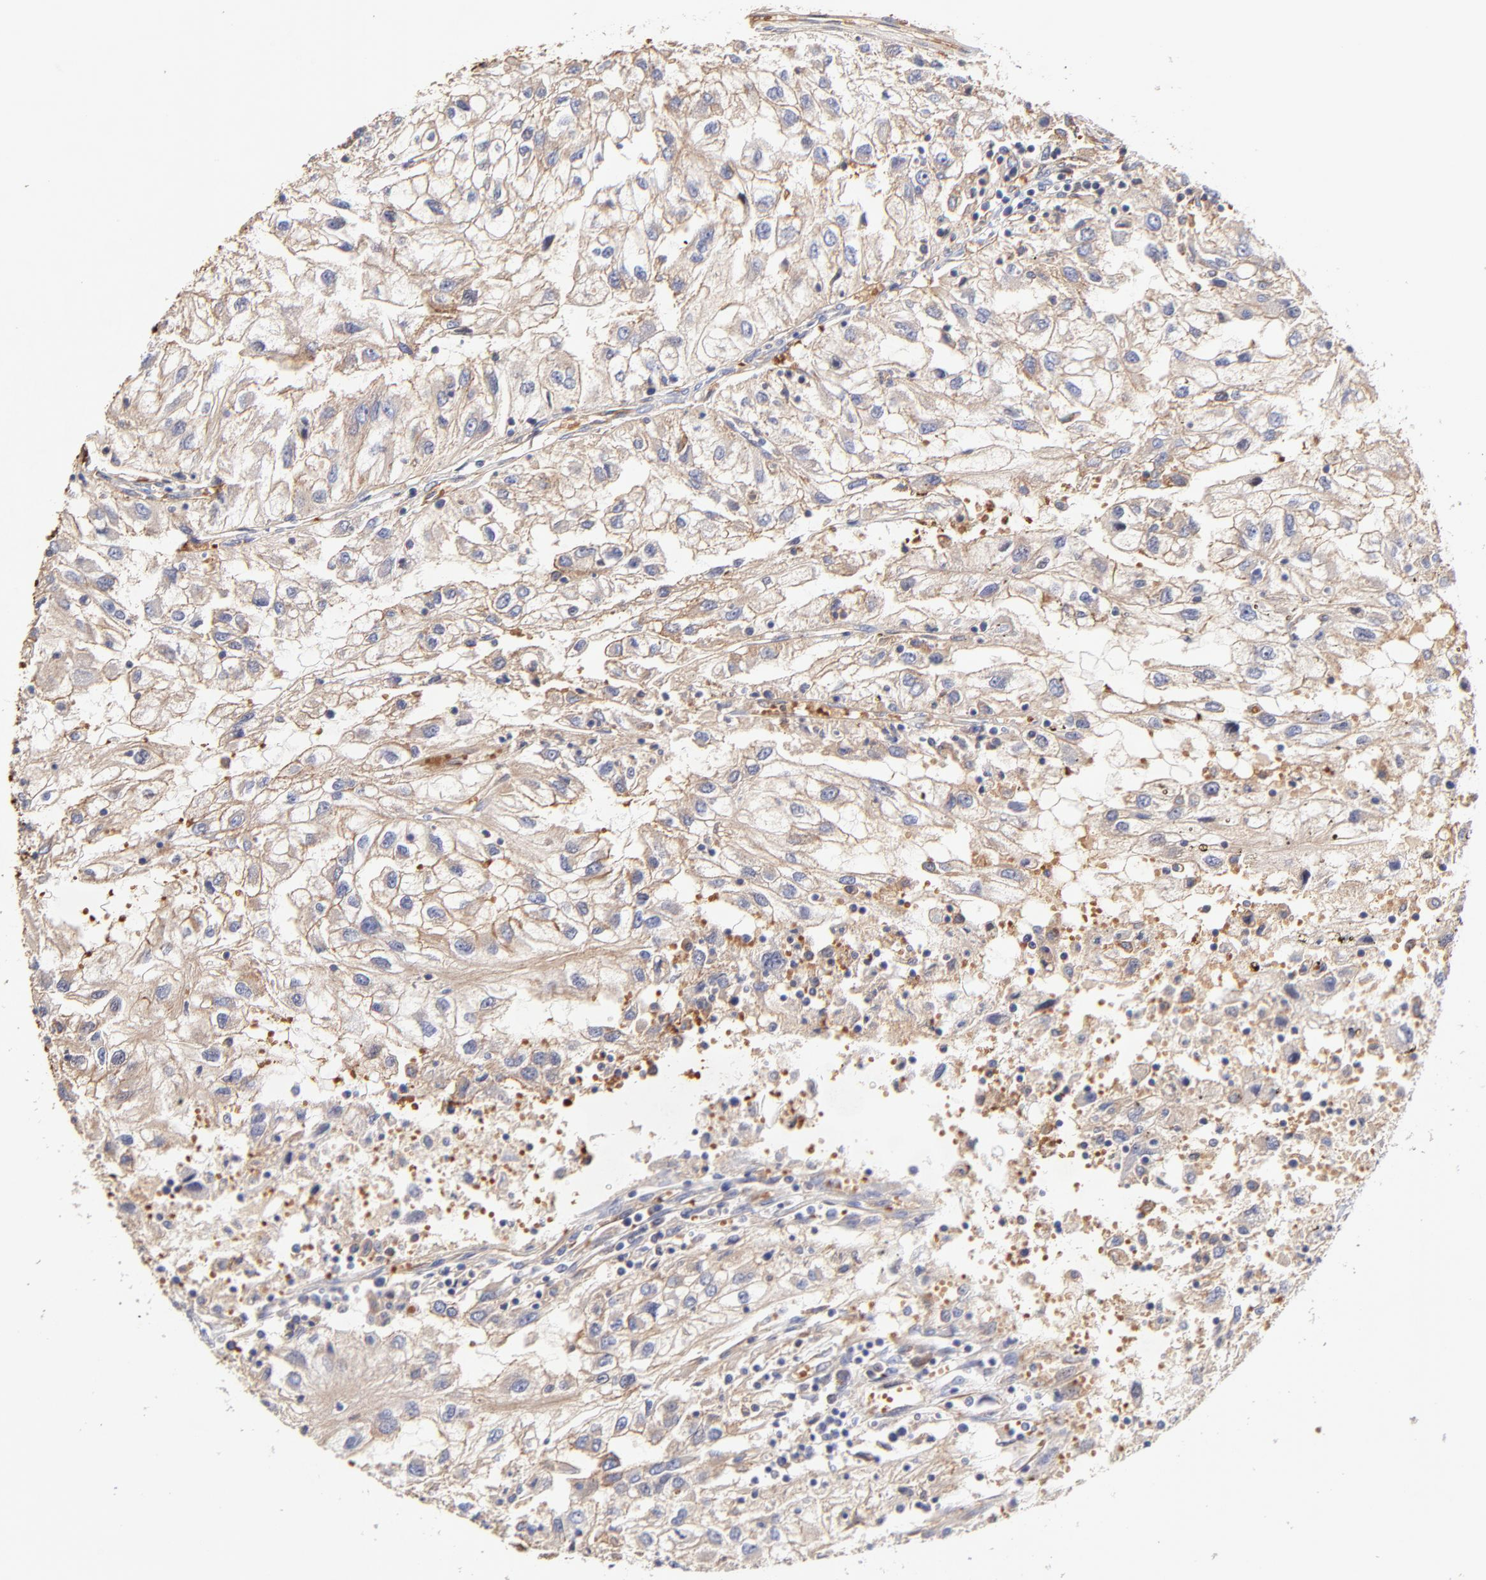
{"staining": {"intensity": "weak", "quantity": ">75%", "location": "cytoplasmic/membranous"}, "tissue": "renal cancer", "cell_type": "Tumor cells", "image_type": "cancer", "snomed": [{"axis": "morphology", "description": "Normal tissue, NOS"}, {"axis": "morphology", "description": "Adenocarcinoma, NOS"}, {"axis": "topography", "description": "Kidney"}], "caption": "Immunohistochemical staining of human renal cancer (adenocarcinoma) shows weak cytoplasmic/membranous protein staining in approximately >75% of tumor cells. (Brightfield microscopy of DAB IHC at high magnification).", "gene": "CD2AP", "patient": {"sex": "male", "age": 71}}